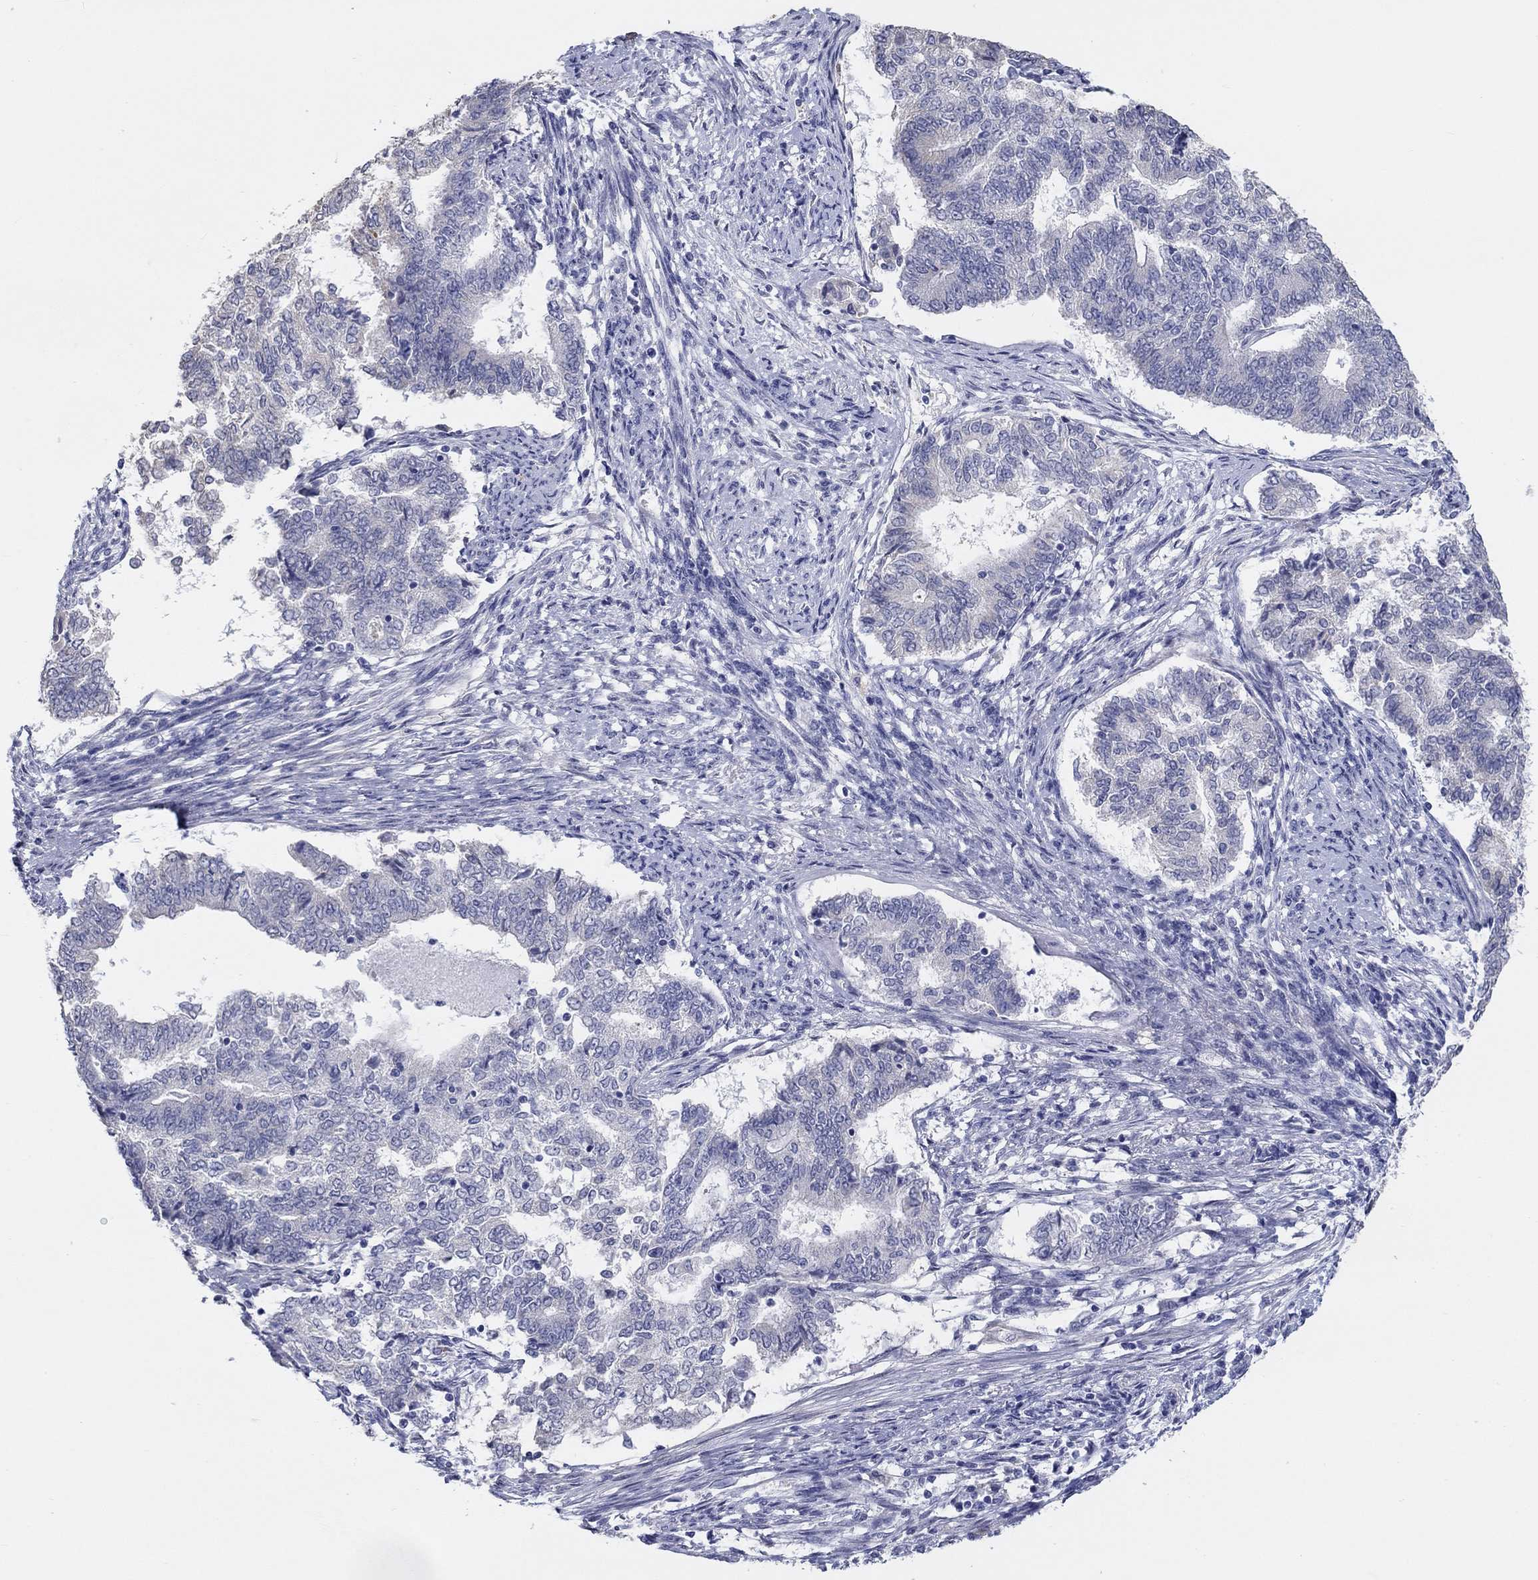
{"staining": {"intensity": "negative", "quantity": "none", "location": "none"}, "tissue": "endometrial cancer", "cell_type": "Tumor cells", "image_type": "cancer", "snomed": [{"axis": "morphology", "description": "Adenocarcinoma, NOS"}, {"axis": "topography", "description": "Endometrium"}], "caption": "Tumor cells are negative for protein expression in human adenocarcinoma (endometrial). (DAB immunohistochemistry with hematoxylin counter stain).", "gene": "LRRC4C", "patient": {"sex": "female", "age": 65}}